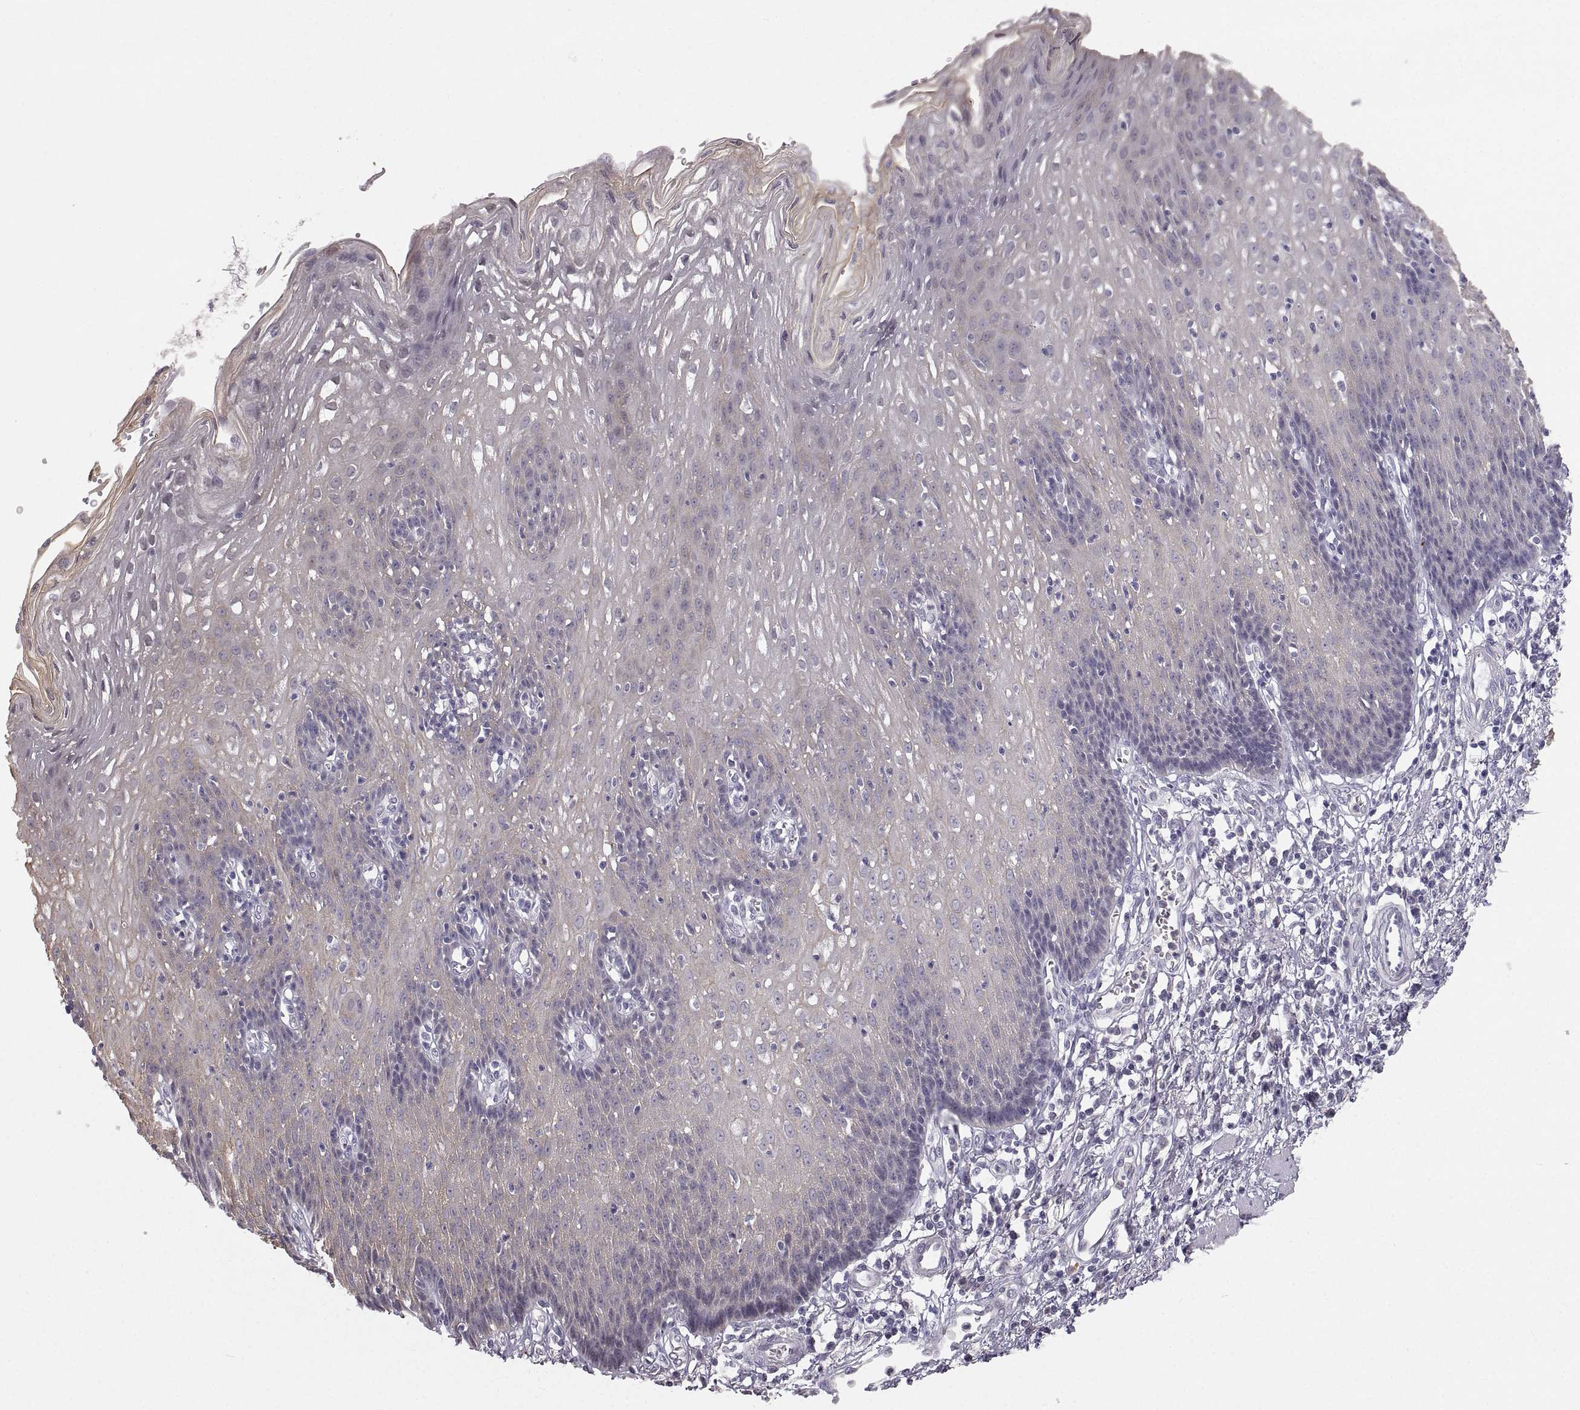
{"staining": {"intensity": "weak", "quantity": "25%-75%", "location": "cytoplasmic/membranous"}, "tissue": "esophagus", "cell_type": "Squamous epithelial cells", "image_type": "normal", "snomed": [{"axis": "morphology", "description": "Normal tissue, NOS"}, {"axis": "topography", "description": "Esophagus"}], "caption": "Immunohistochemical staining of benign human esophagus reveals 25%-75% levels of weak cytoplasmic/membranous protein staining in about 25%-75% of squamous epithelial cells. (DAB IHC, brown staining for protein, blue staining for nuclei).", "gene": "ZNF185", "patient": {"sex": "male", "age": 57}}